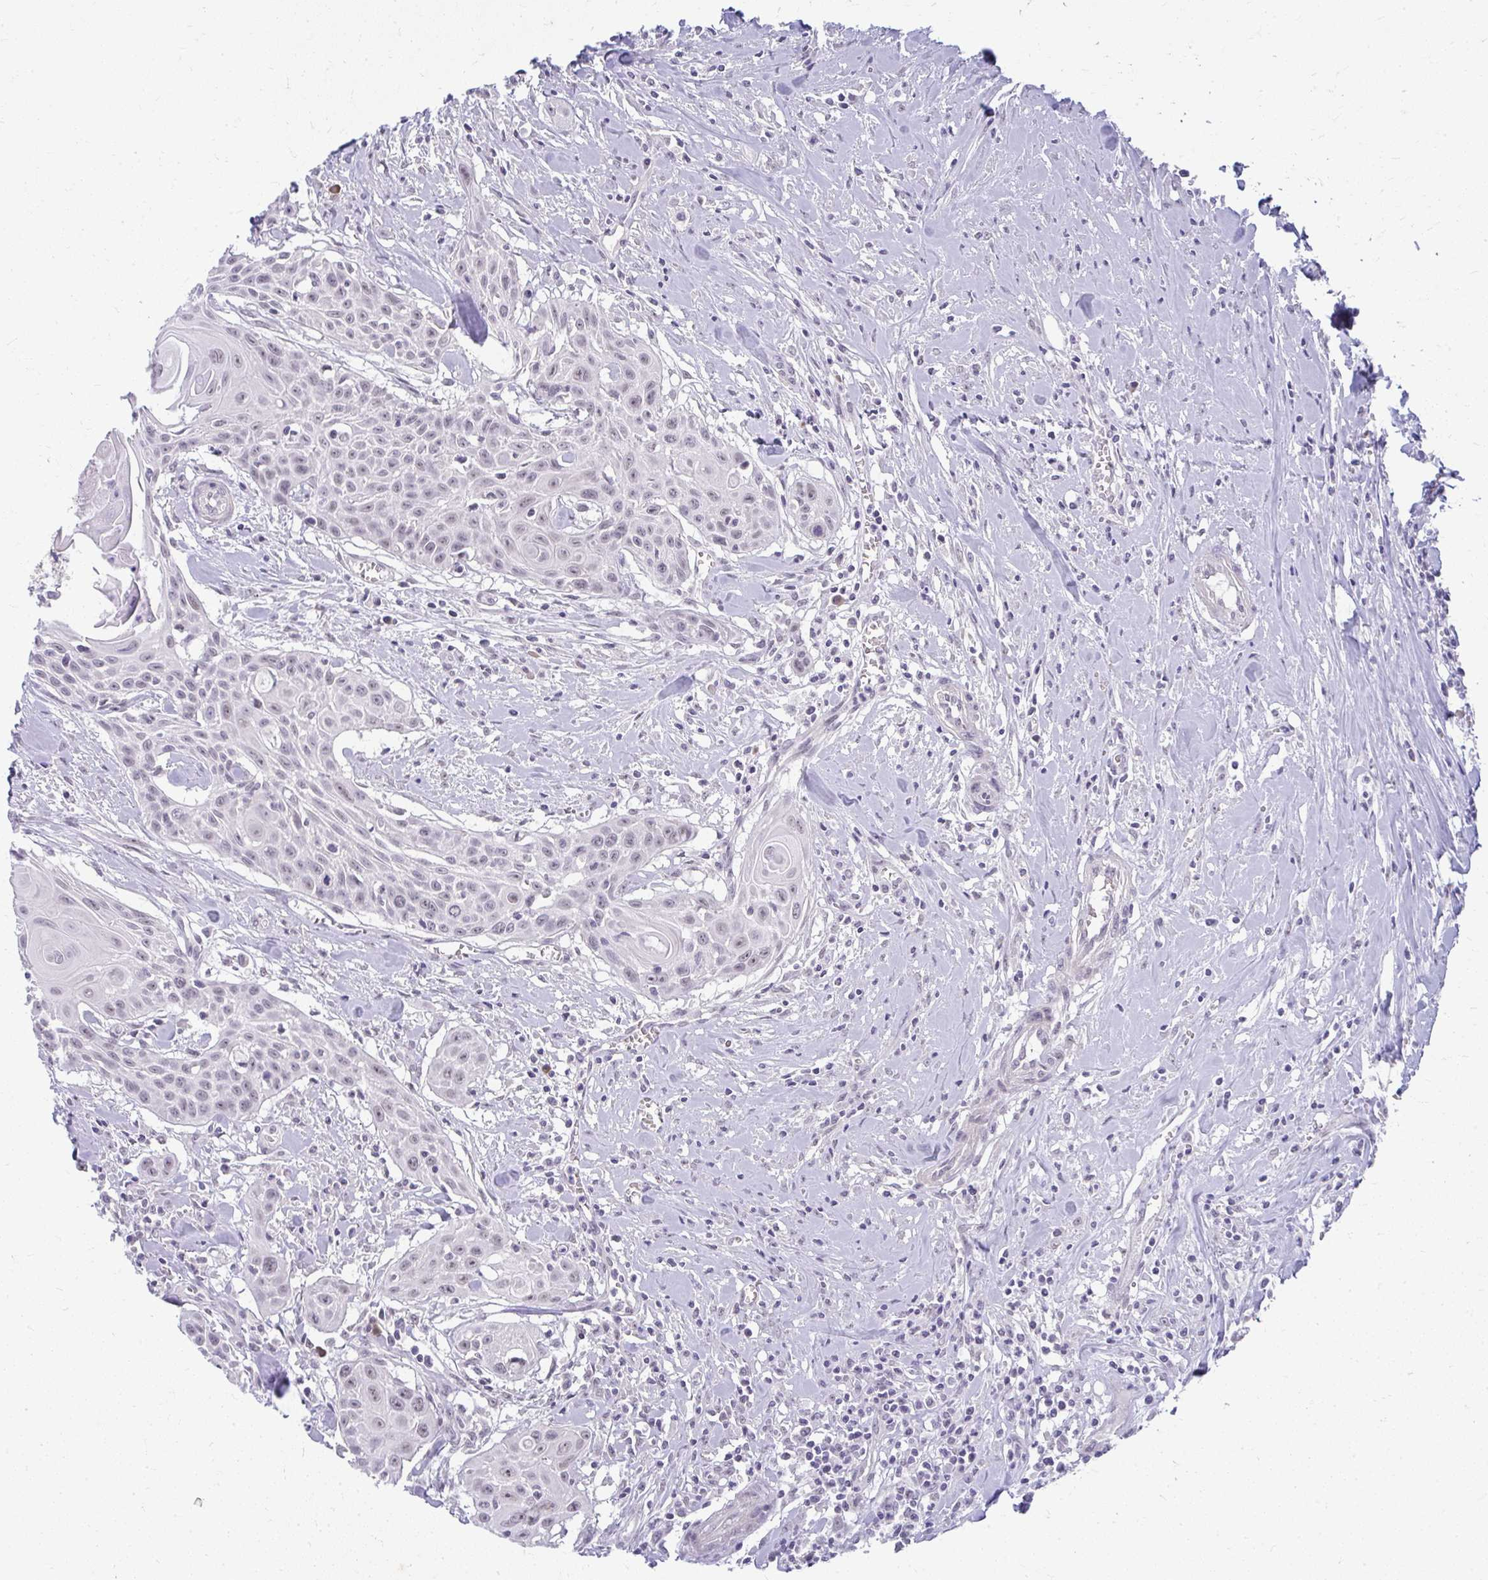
{"staining": {"intensity": "negative", "quantity": "none", "location": "none"}, "tissue": "head and neck cancer", "cell_type": "Tumor cells", "image_type": "cancer", "snomed": [{"axis": "morphology", "description": "Squamous cell carcinoma, NOS"}, {"axis": "topography", "description": "Lymph node"}, {"axis": "topography", "description": "Salivary gland"}, {"axis": "topography", "description": "Head-Neck"}], "caption": "DAB immunohistochemical staining of human squamous cell carcinoma (head and neck) displays no significant staining in tumor cells.", "gene": "TEX33", "patient": {"sex": "female", "age": 74}}